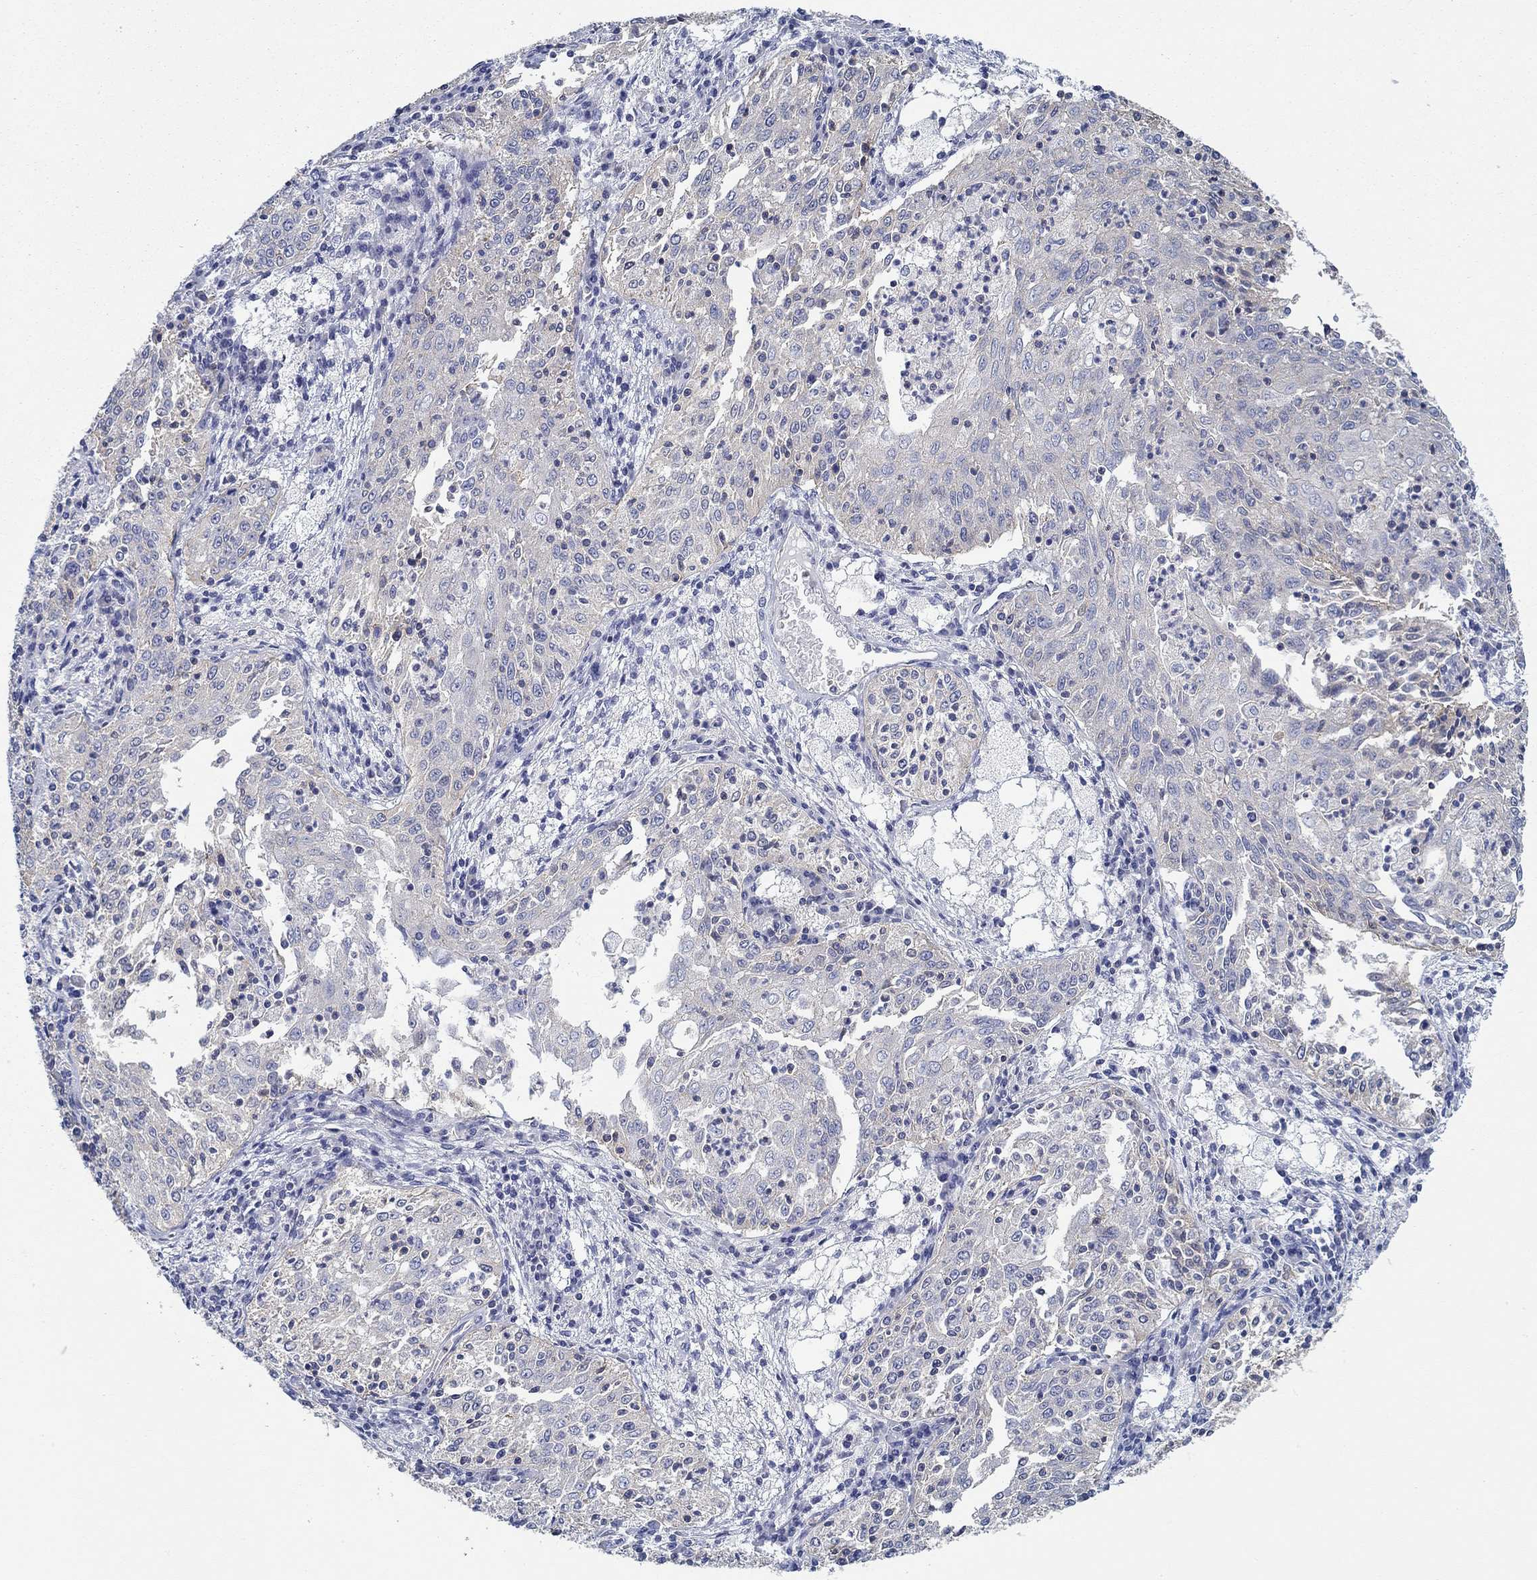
{"staining": {"intensity": "negative", "quantity": "none", "location": "none"}, "tissue": "cervical cancer", "cell_type": "Tumor cells", "image_type": "cancer", "snomed": [{"axis": "morphology", "description": "Squamous cell carcinoma, NOS"}, {"axis": "topography", "description": "Cervix"}], "caption": "DAB (3,3'-diaminobenzidine) immunohistochemical staining of human cervical cancer (squamous cell carcinoma) shows no significant expression in tumor cells. (DAB immunohistochemistry, high magnification).", "gene": "BBOF1", "patient": {"sex": "female", "age": 41}}